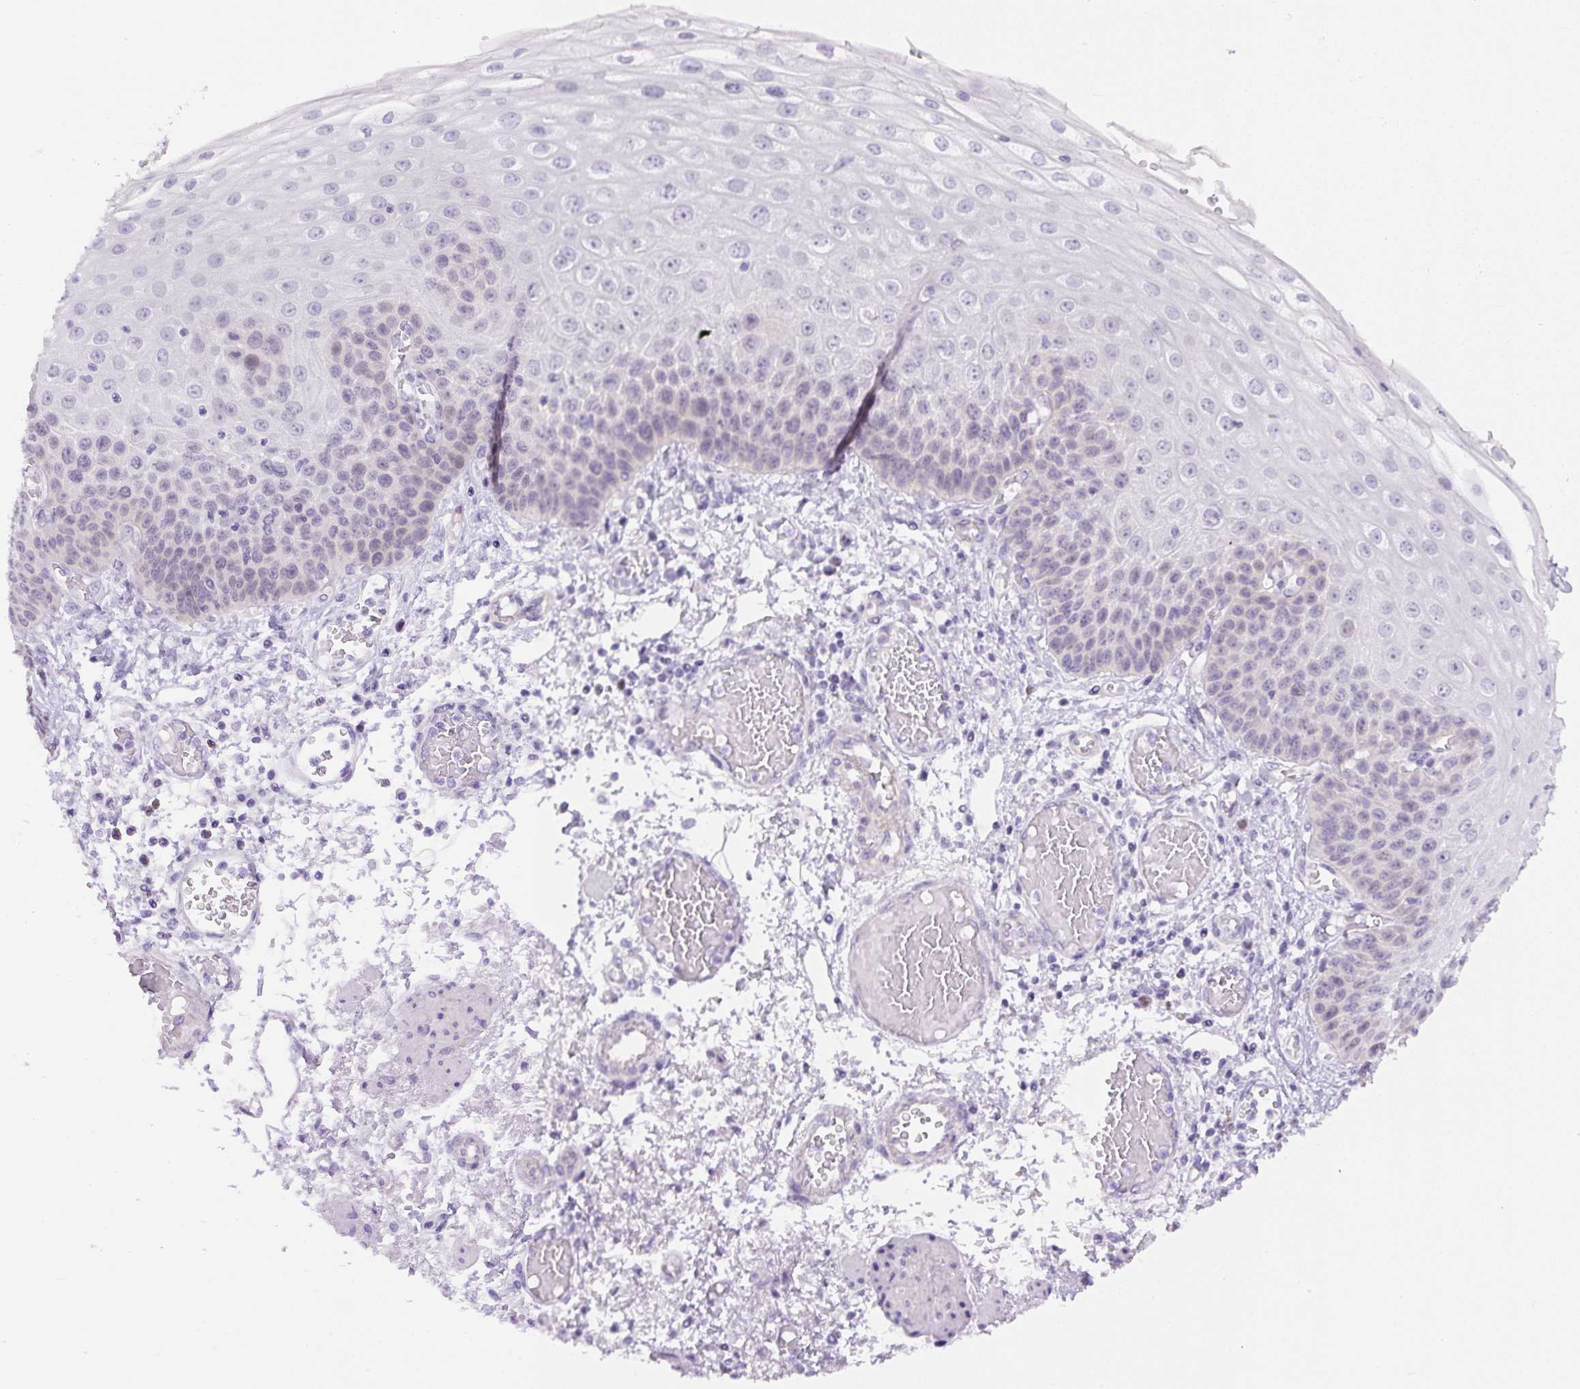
{"staining": {"intensity": "moderate", "quantity": "<25%", "location": "nuclear"}, "tissue": "esophagus", "cell_type": "Squamous epithelial cells", "image_type": "normal", "snomed": [{"axis": "morphology", "description": "Normal tissue, NOS"}, {"axis": "morphology", "description": "Adenocarcinoma, NOS"}, {"axis": "topography", "description": "Esophagus"}], "caption": "Squamous epithelial cells display low levels of moderate nuclear expression in approximately <25% of cells in normal esophagus. (Stains: DAB in brown, nuclei in blue, Microscopy: brightfield microscopy at high magnification).", "gene": "ADAMTS19", "patient": {"sex": "male", "age": 81}}